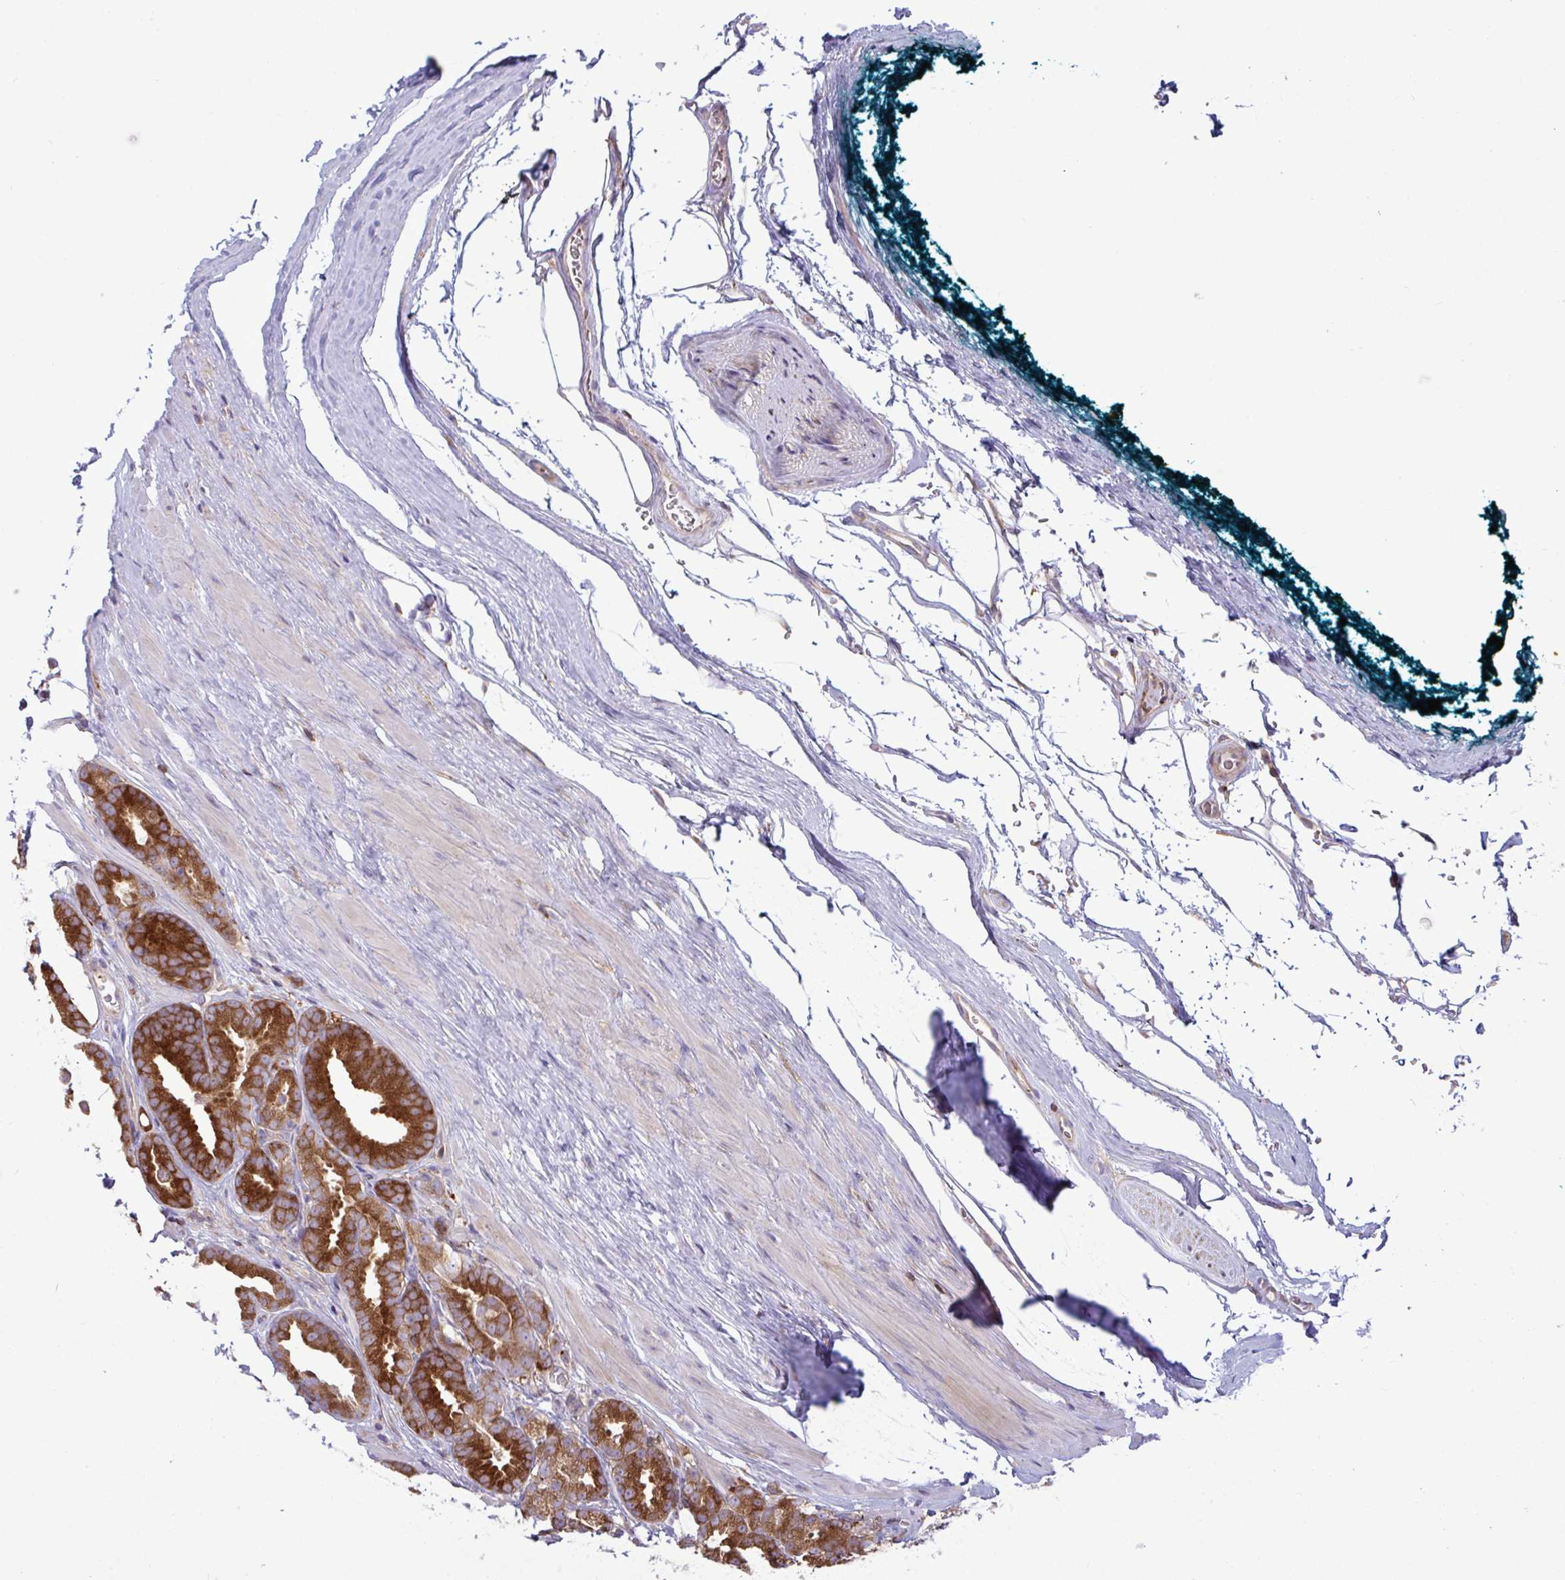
{"staining": {"intensity": "strong", "quantity": ">75%", "location": "cytoplasmic/membranous"}, "tissue": "prostate cancer", "cell_type": "Tumor cells", "image_type": "cancer", "snomed": [{"axis": "morphology", "description": "Adenocarcinoma, Low grade"}, {"axis": "topography", "description": "Prostate"}], "caption": "IHC (DAB) staining of human prostate cancer (low-grade adenocarcinoma) displays strong cytoplasmic/membranous protein positivity in approximately >75% of tumor cells.", "gene": "TSC22D3", "patient": {"sex": "male", "age": 61}}